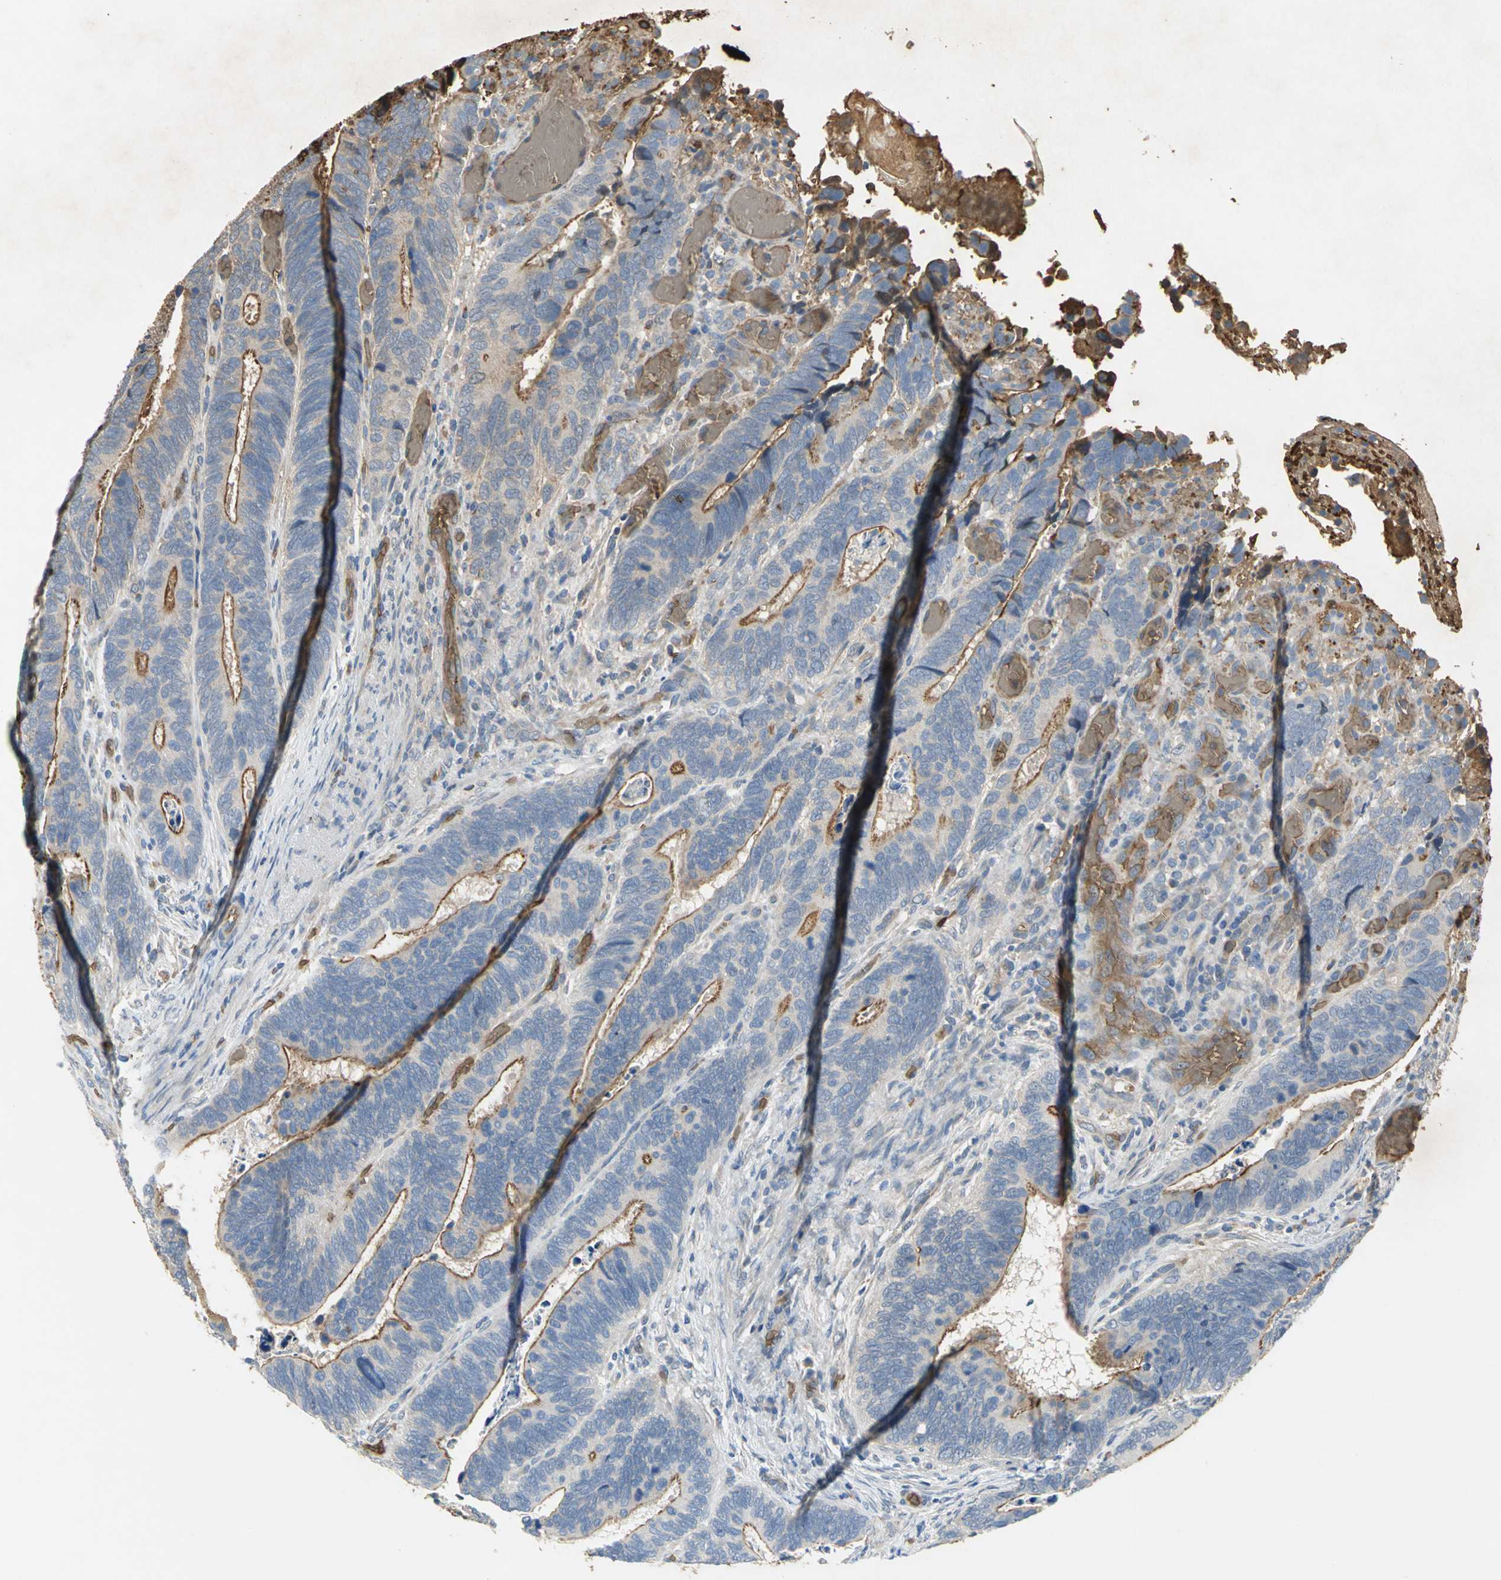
{"staining": {"intensity": "moderate", "quantity": ">75%", "location": "cytoplasmic/membranous"}, "tissue": "colorectal cancer", "cell_type": "Tumor cells", "image_type": "cancer", "snomed": [{"axis": "morphology", "description": "Adenocarcinoma, NOS"}, {"axis": "topography", "description": "Colon"}], "caption": "A brown stain shows moderate cytoplasmic/membranous staining of a protein in human colorectal cancer tumor cells. Ihc stains the protein in brown and the nuclei are stained blue.", "gene": "TREM1", "patient": {"sex": "male", "age": 72}}